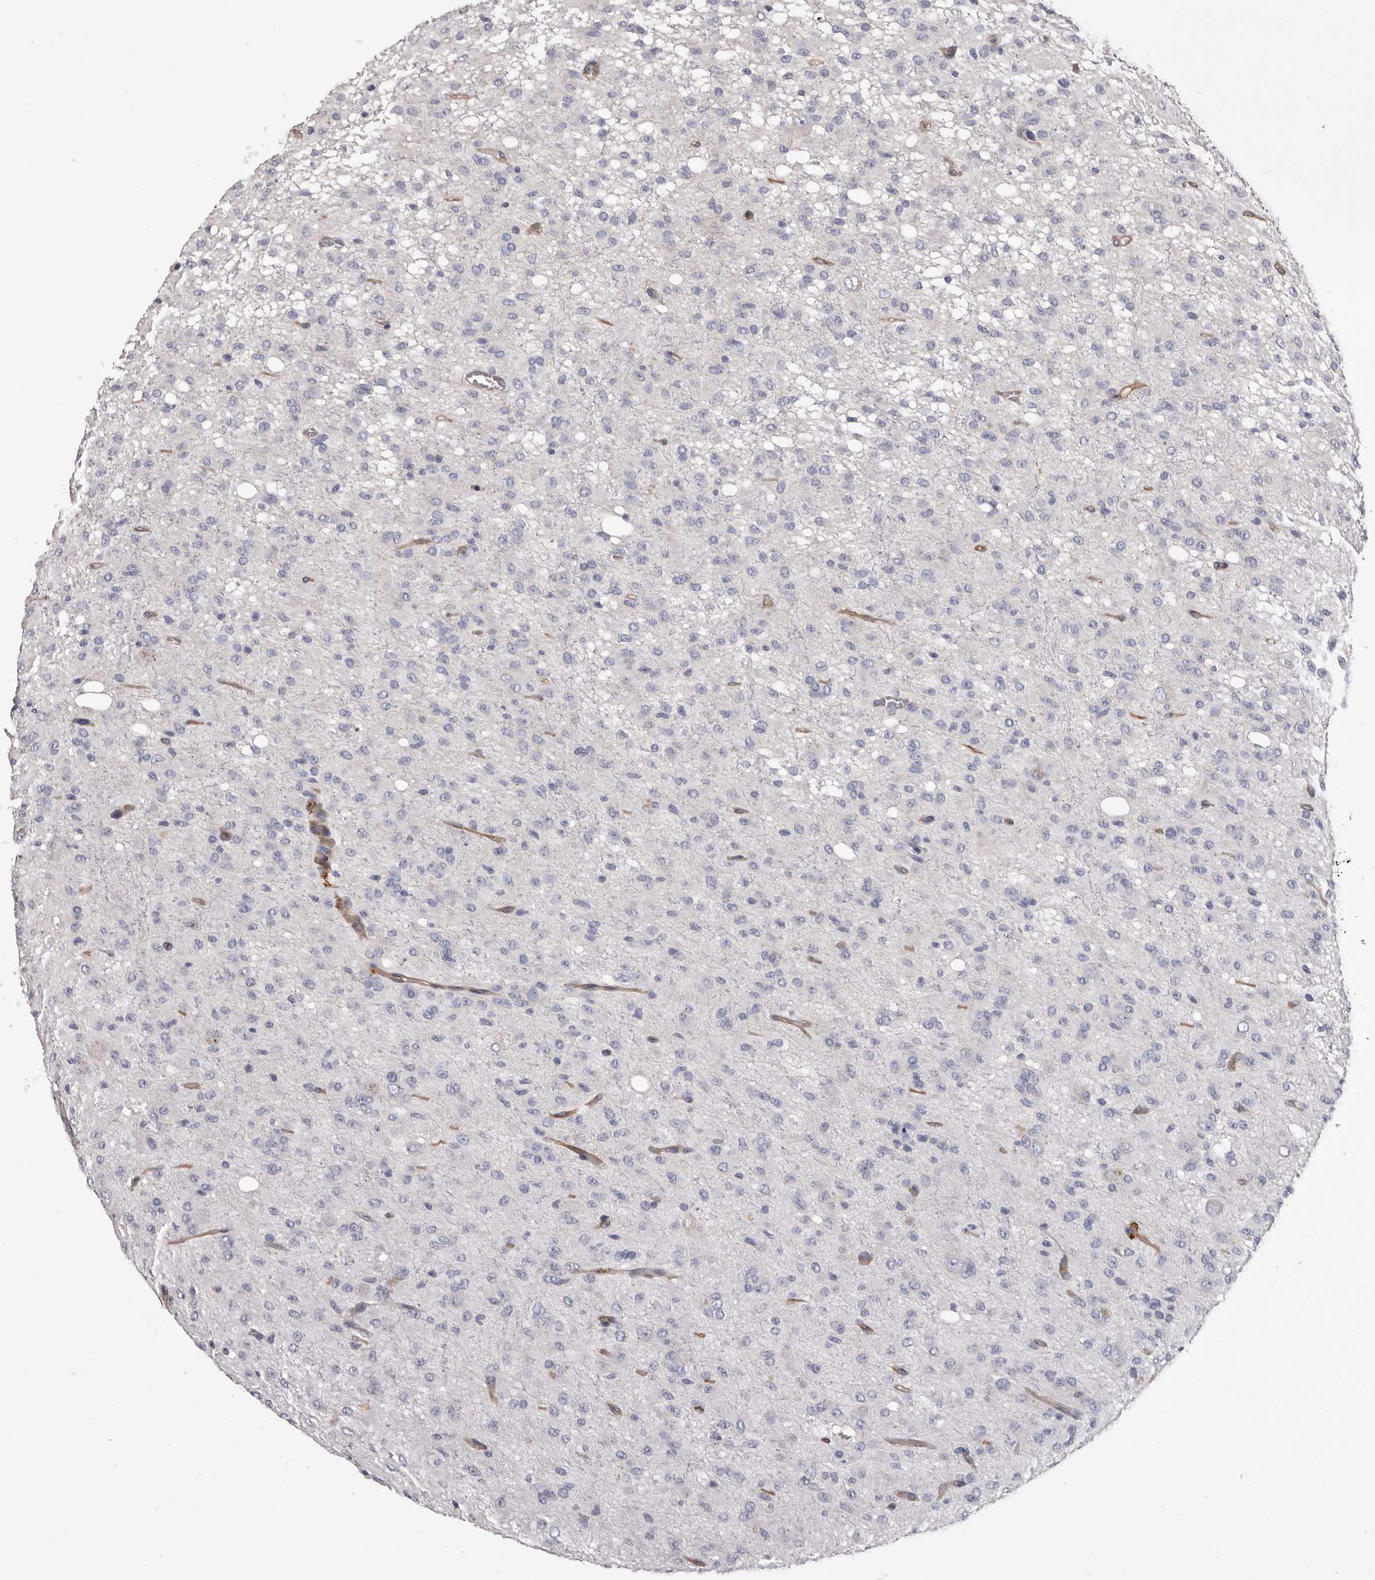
{"staining": {"intensity": "negative", "quantity": "none", "location": "none"}, "tissue": "glioma", "cell_type": "Tumor cells", "image_type": "cancer", "snomed": [{"axis": "morphology", "description": "Glioma, malignant, High grade"}, {"axis": "topography", "description": "Brain"}], "caption": "Tumor cells show no significant expression in glioma.", "gene": "ADGRL4", "patient": {"sex": "female", "age": 59}}